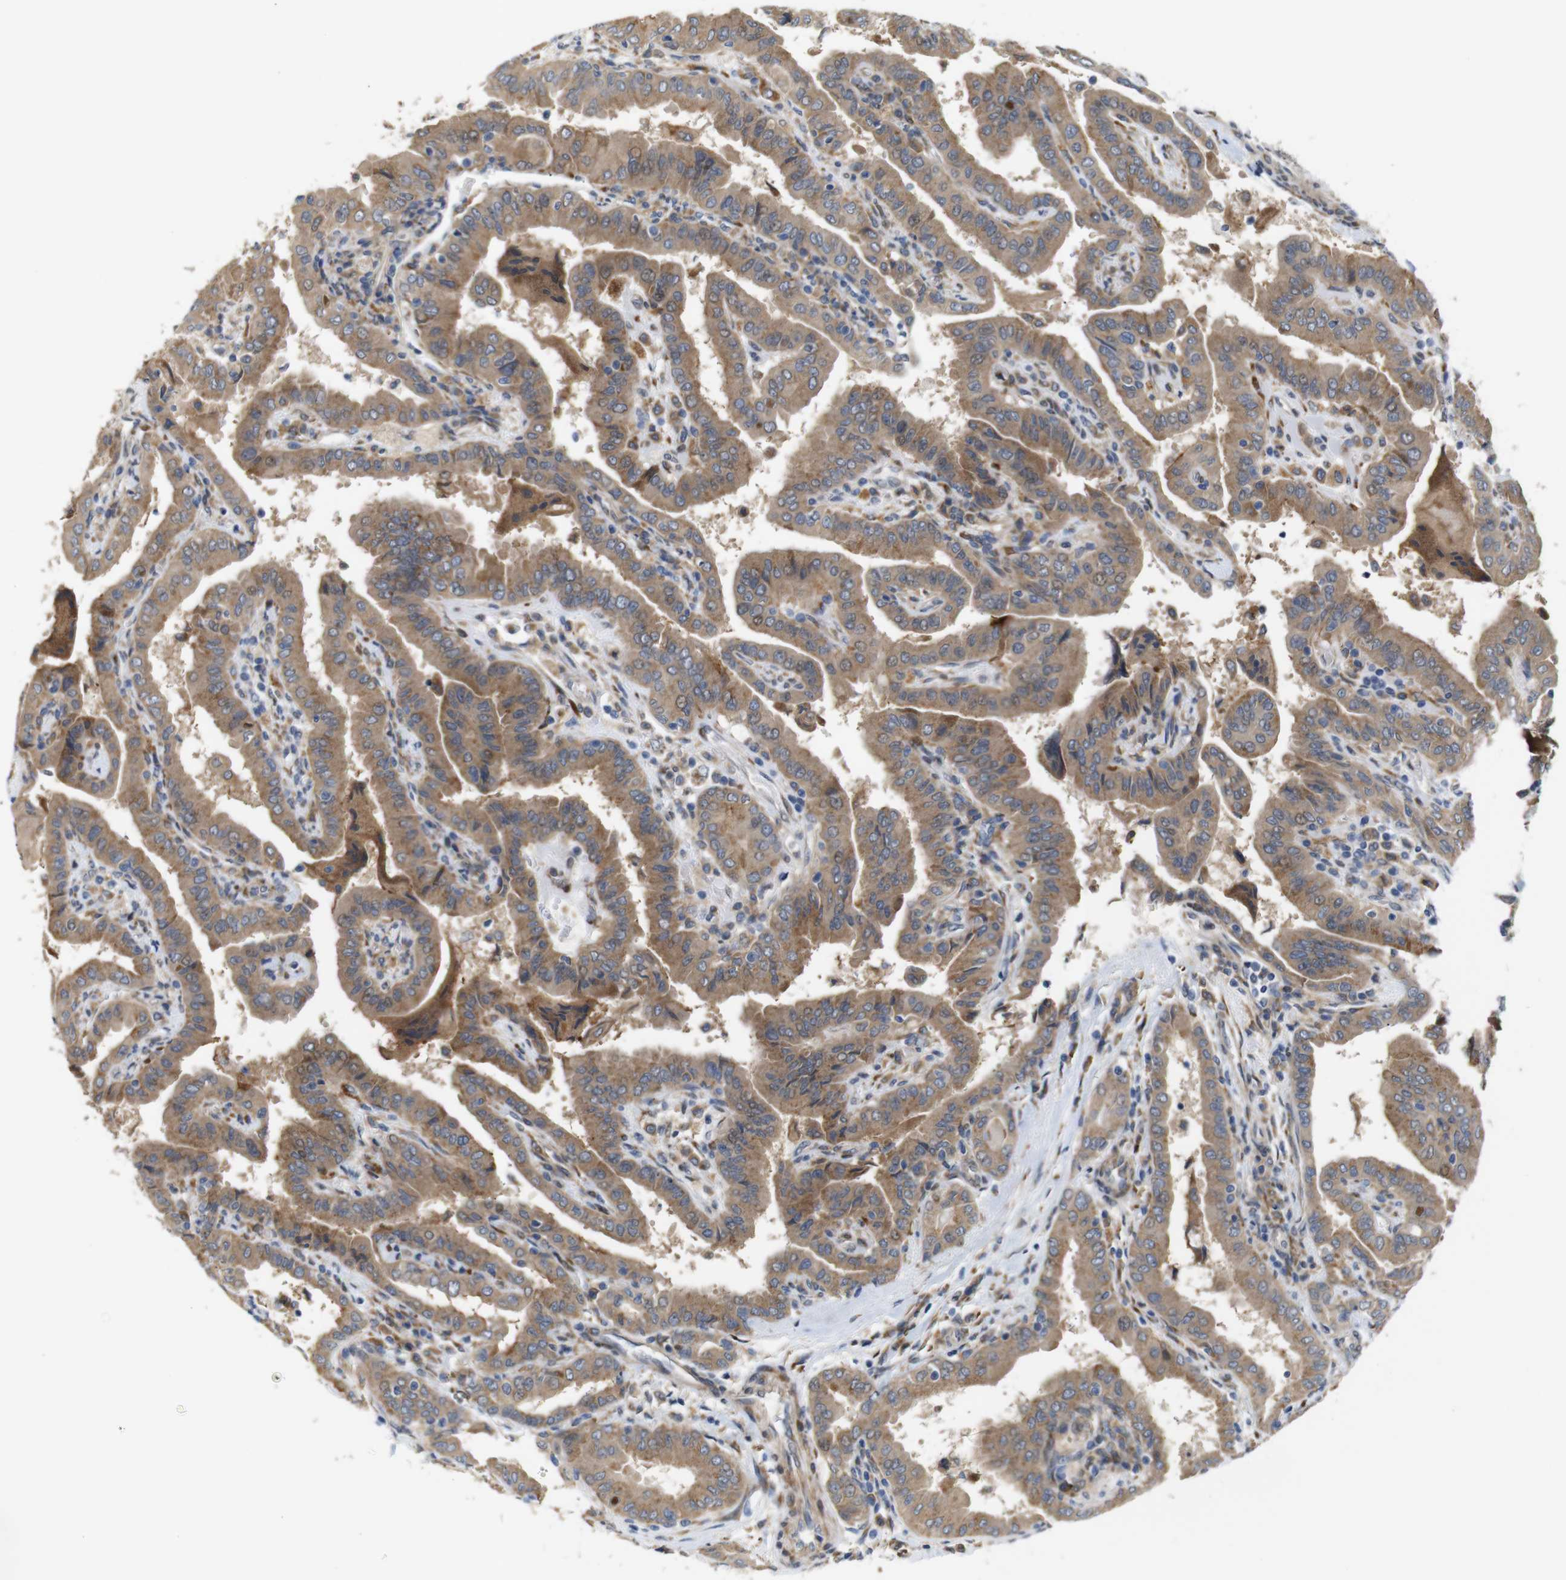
{"staining": {"intensity": "moderate", "quantity": ">75%", "location": "cytoplasmic/membranous"}, "tissue": "thyroid cancer", "cell_type": "Tumor cells", "image_type": "cancer", "snomed": [{"axis": "morphology", "description": "Papillary adenocarcinoma, NOS"}, {"axis": "topography", "description": "Thyroid gland"}], "caption": "Tumor cells exhibit medium levels of moderate cytoplasmic/membranous expression in approximately >75% of cells in thyroid cancer (papillary adenocarcinoma).", "gene": "P3H2", "patient": {"sex": "male", "age": 33}}